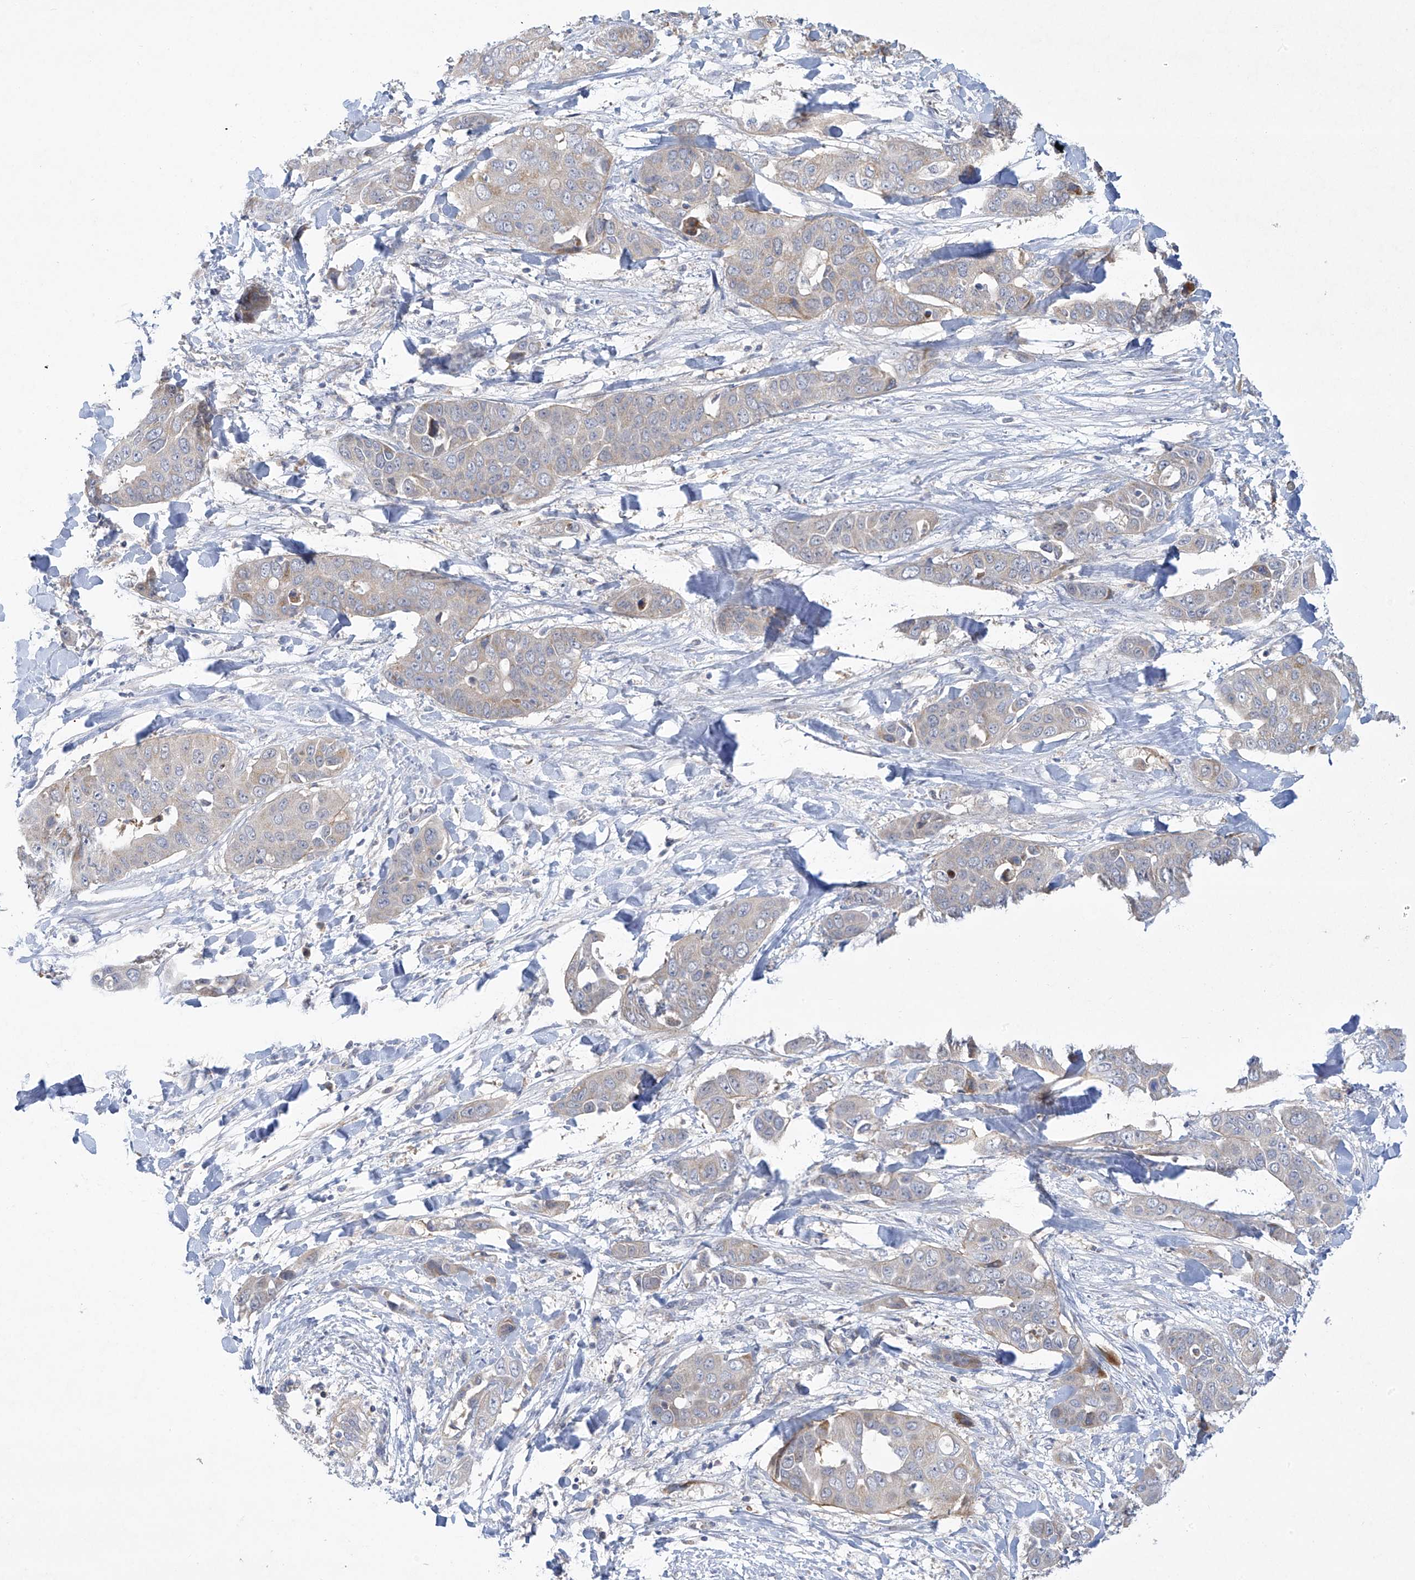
{"staining": {"intensity": "weak", "quantity": "<25%", "location": "cytoplasmic/membranous"}, "tissue": "liver cancer", "cell_type": "Tumor cells", "image_type": "cancer", "snomed": [{"axis": "morphology", "description": "Cholangiocarcinoma"}, {"axis": "topography", "description": "Liver"}], "caption": "Cholangiocarcinoma (liver) was stained to show a protein in brown. There is no significant staining in tumor cells. Nuclei are stained in blue.", "gene": "METTL18", "patient": {"sex": "female", "age": 52}}